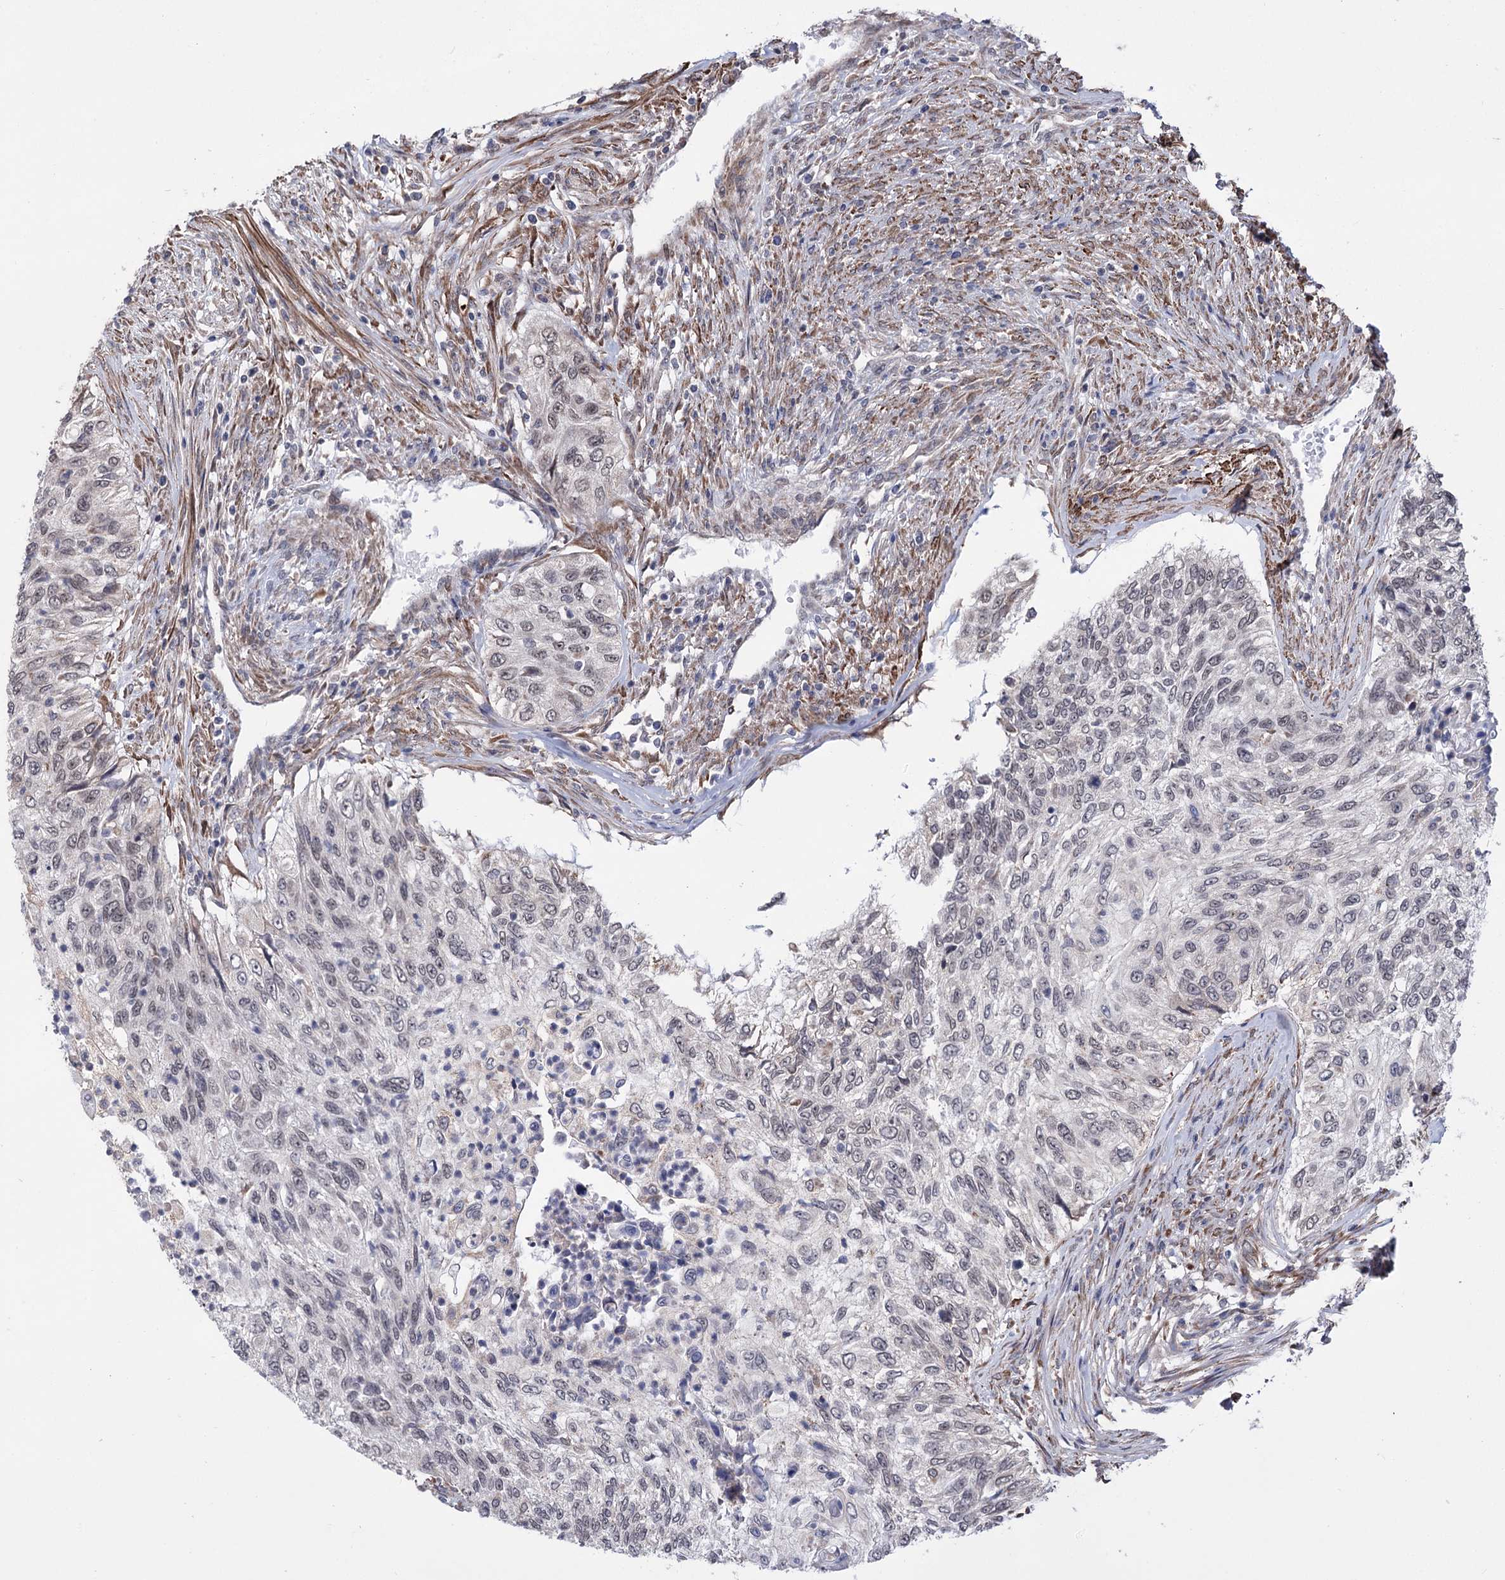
{"staining": {"intensity": "weak", "quantity": "<25%", "location": "nuclear"}, "tissue": "urothelial cancer", "cell_type": "Tumor cells", "image_type": "cancer", "snomed": [{"axis": "morphology", "description": "Urothelial carcinoma, High grade"}, {"axis": "topography", "description": "Urinary bladder"}], "caption": "A photomicrograph of human urothelial cancer is negative for staining in tumor cells.", "gene": "PPRC1", "patient": {"sex": "female", "age": 60}}